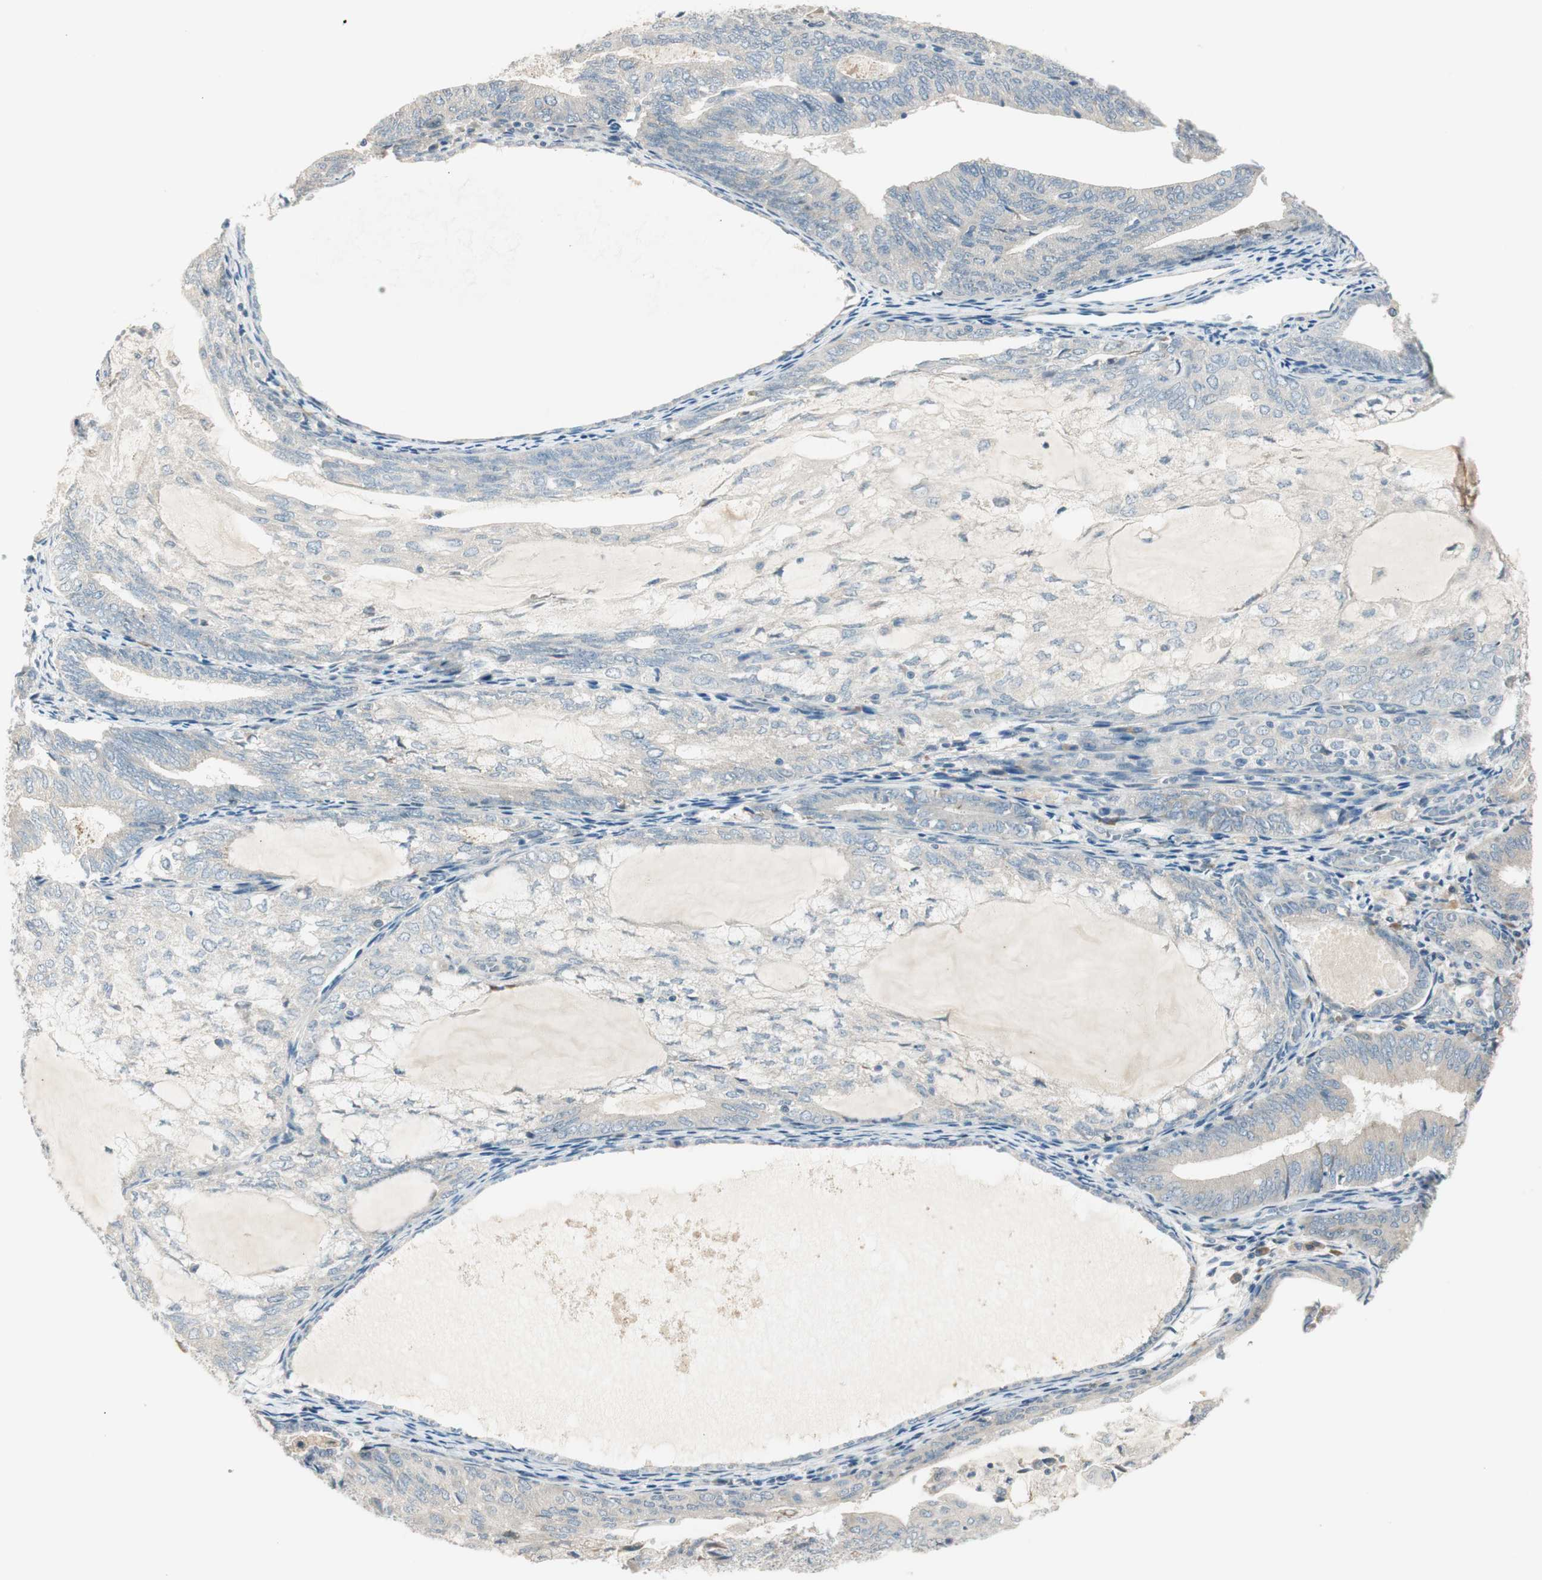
{"staining": {"intensity": "negative", "quantity": "none", "location": "none"}, "tissue": "endometrial cancer", "cell_type": "Tumor cells", "image_type": "cancer", "snomed": [{"axis": "morphology", "description": "Adenocarcinoma, NOS"}, {"axis": "topography", "description": "Endometrium"}], "caption": "High magnification brightfield microscopy of endometrial cancer stained with DAB (brown) and counterstained with hematoxylin (blue): tumor cells show no significant expression. The staining was performed using DAB (3,3'-diaminobenzidine) to visualize the protein expression in brown, while the nuclei were stained in blue with hematoxylin (Magnification: 20x).", "gene": "PCDHB15", "patient": {"sex": "female", "age": 81}}